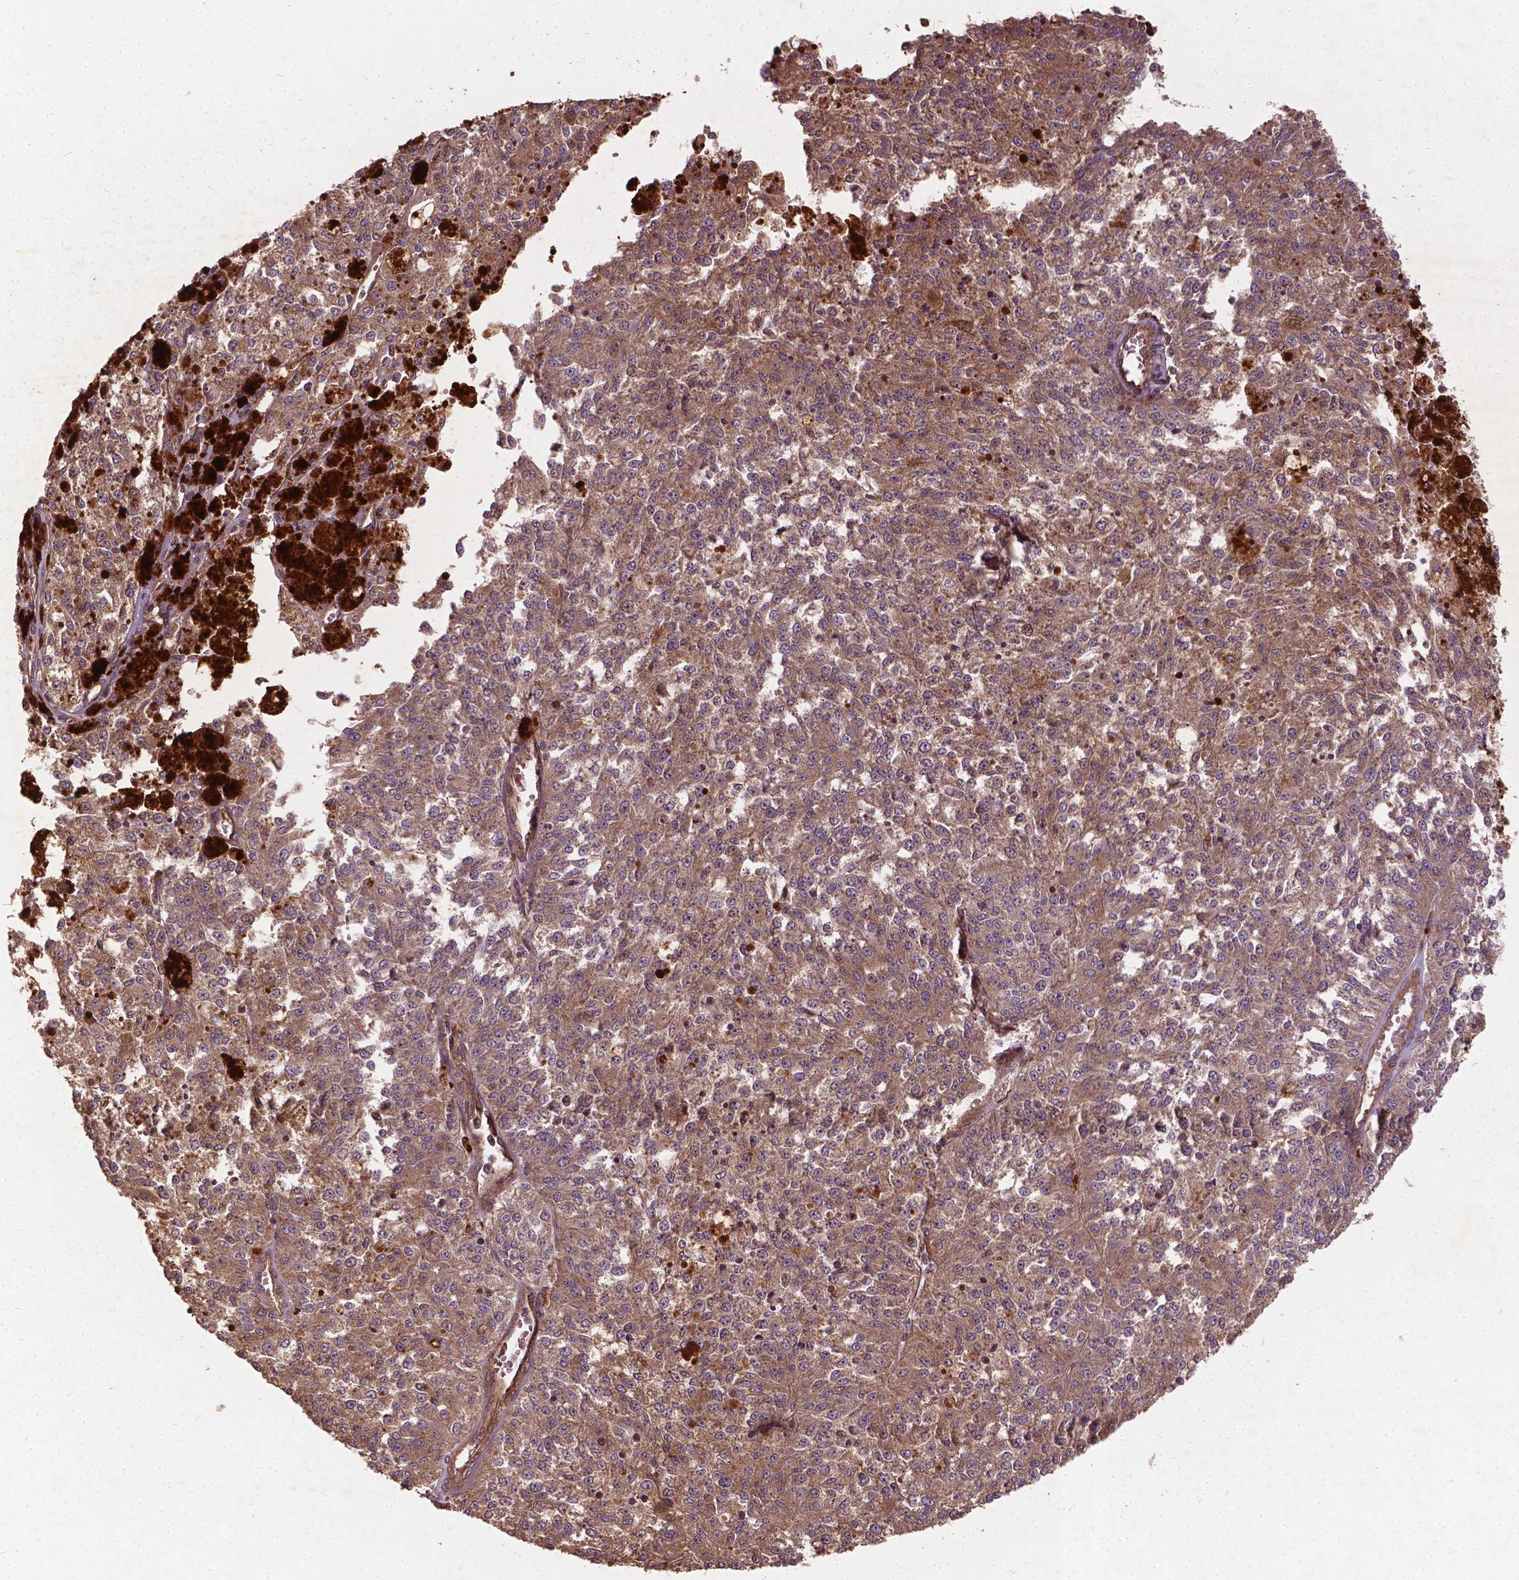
{"staining": {"intensity": "moderate", "quantity": ">75%", "location": "cytoplasmic/membranous"}, "tissue": "melanoma", "cell_type": "Tumor cells", "image_type": "cancer", "snomed": [{"axis": "morphology", "description": "Malignant melanoma, Metastatic site"}, {"axis": "topography", "description": "Lymph node"}], "caption": "The immunohistochemical stain labels moderate cytoplasmic/membranous staining in tumor cells of melanoma tissue. (DAB IHC, brown staining for protein, blue staining for nuclei).", "gene": "UBXN2A", "patient": {"sex": "female", "age": 64}}